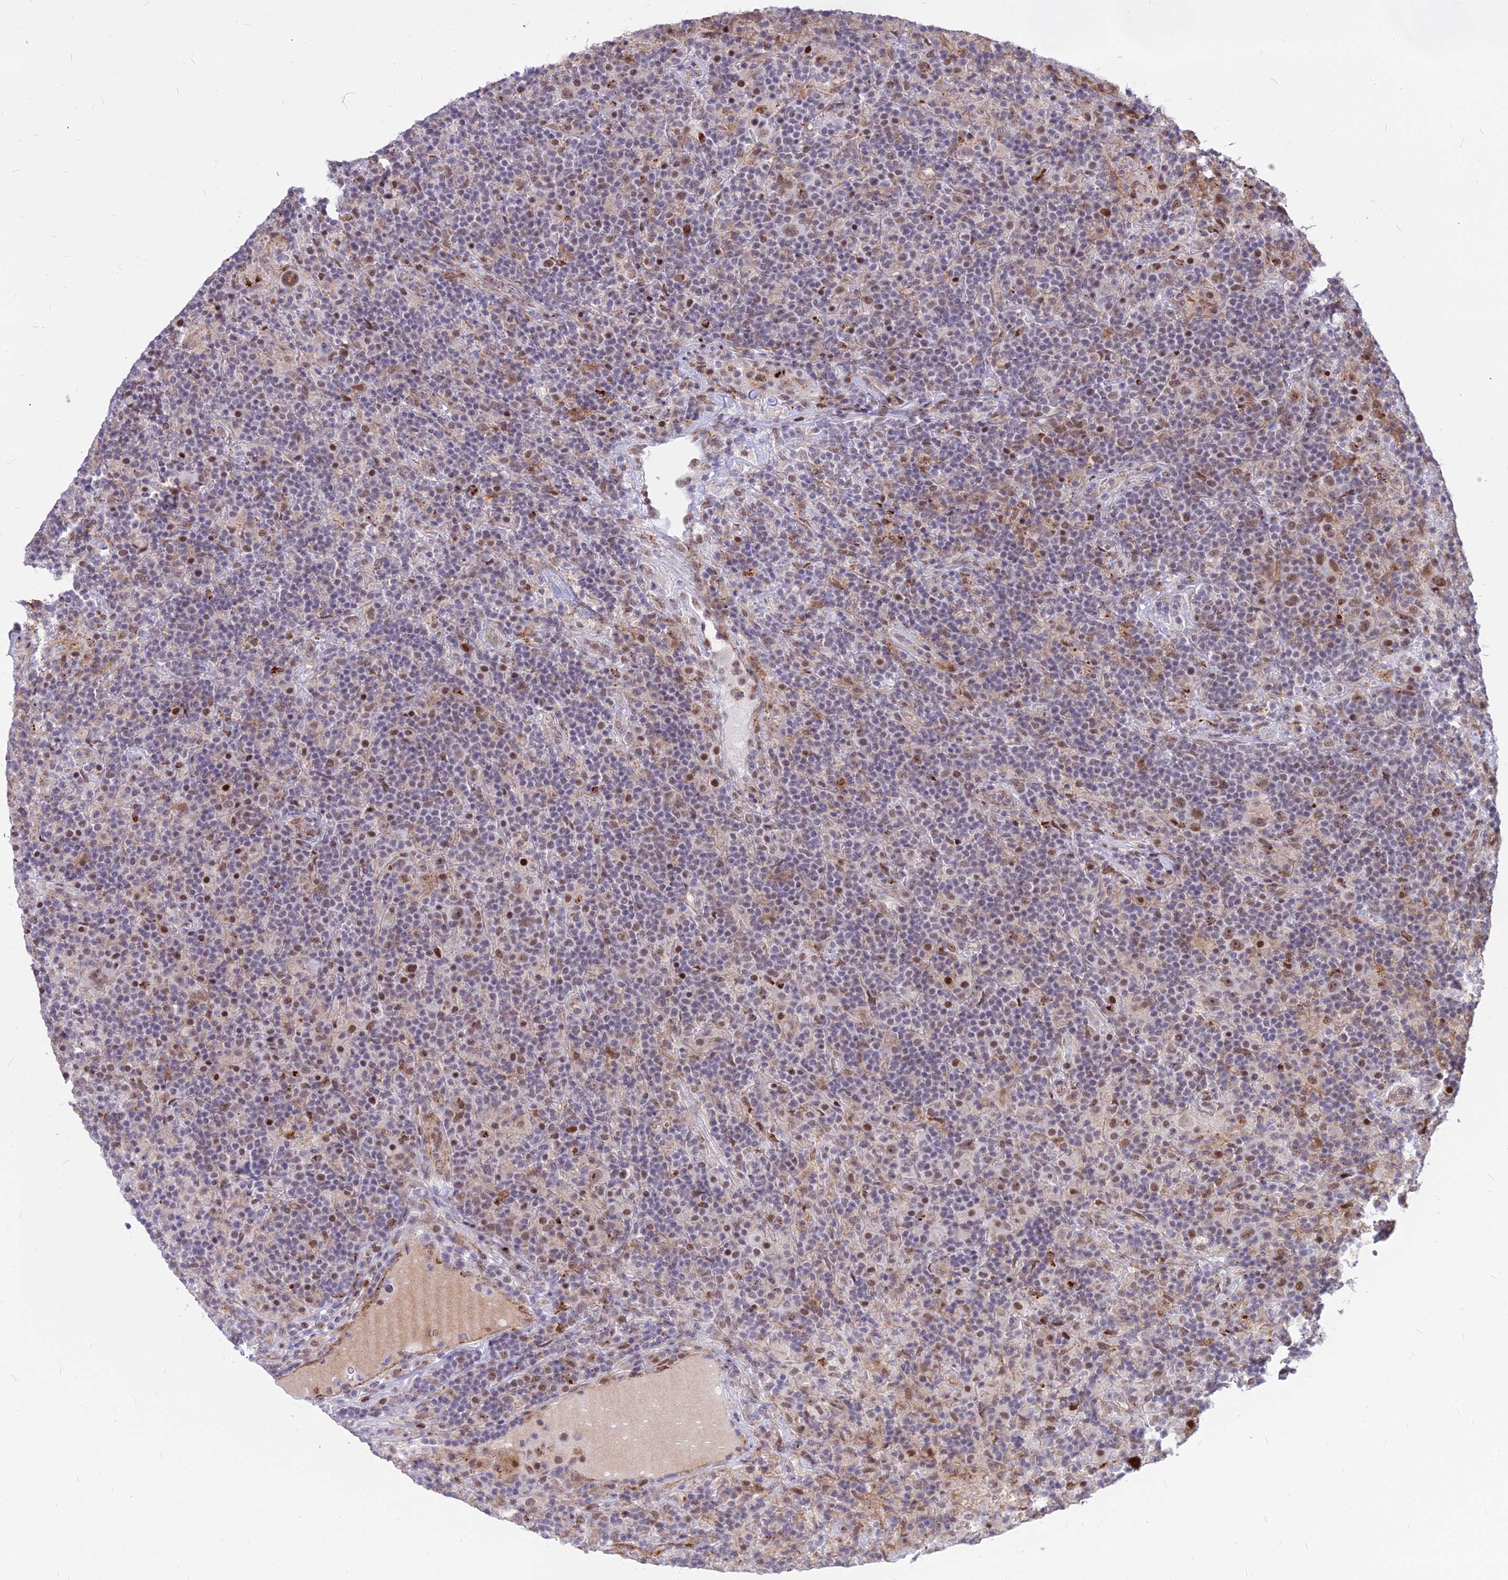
{"staining": {"intensity": "moderate", "quantity": ">75%", "location": "nuclear"}, "tissue": "lymphoma", "cell_type": "Tumor cells", "image_type": "cancer", "snomed": [{"axis": "morphology", "description": "Hodgkin's disease, NOS"}, {"axis": "topography", "description": "Lymph node"}], "caption": "Tumor cells demonstrate medium levels of moderate nuclear staining in approximately >75% of cells in Hodgkin's disease.", "gene": "ALG10", "patient": {"sex": "male", "age": 70}}